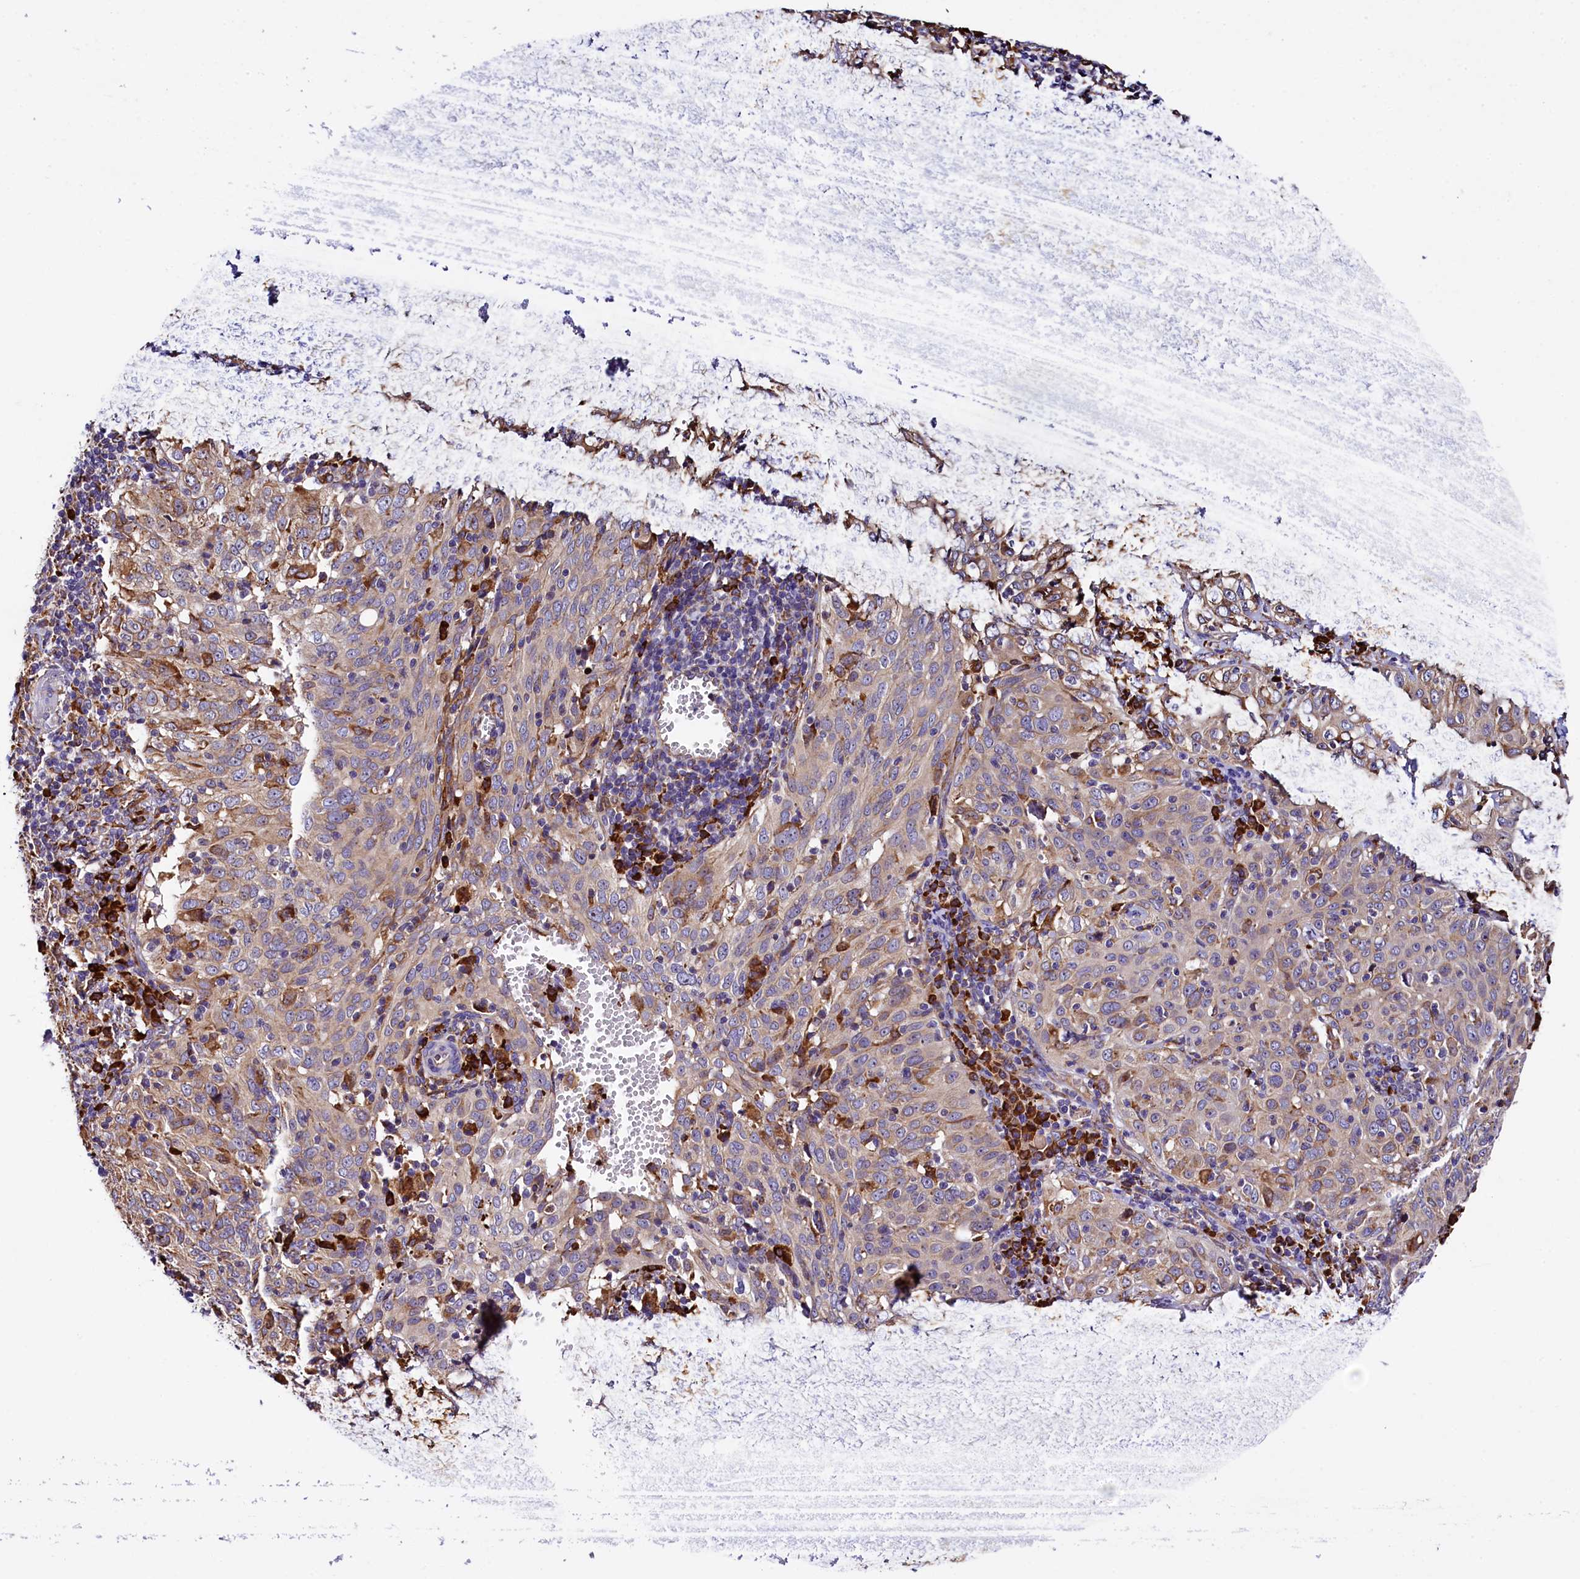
{"staining": {"intensity": "weak", "quantity": "25%-75%", "location": "cytoplasmic/membranous"}, "tissue": "cervical cancer", "cell_type": "Tumor cells", "image_type": "cancer", "snomed": [{"axis": "morphology", "description": "Normal tissue, NOS"}, {"axis": "morphology", "description": "Squamous cell carcinoma, NOS"}, {"axis": "topography", "description": "Cervix"}], "caption": "Immunohistochemistry (IHC) histopathology image of neoplastic tissue: cervical squamous cell carcinoma stained using IHC reveals low levels of weak protein expression localized specifically in the cytoplasmic/membranous of tumor cells, appearing as a cytoplasmic/membranous brown color.", "gene": "CAPS2", "patient": {"sex": "female", "age": 31}}